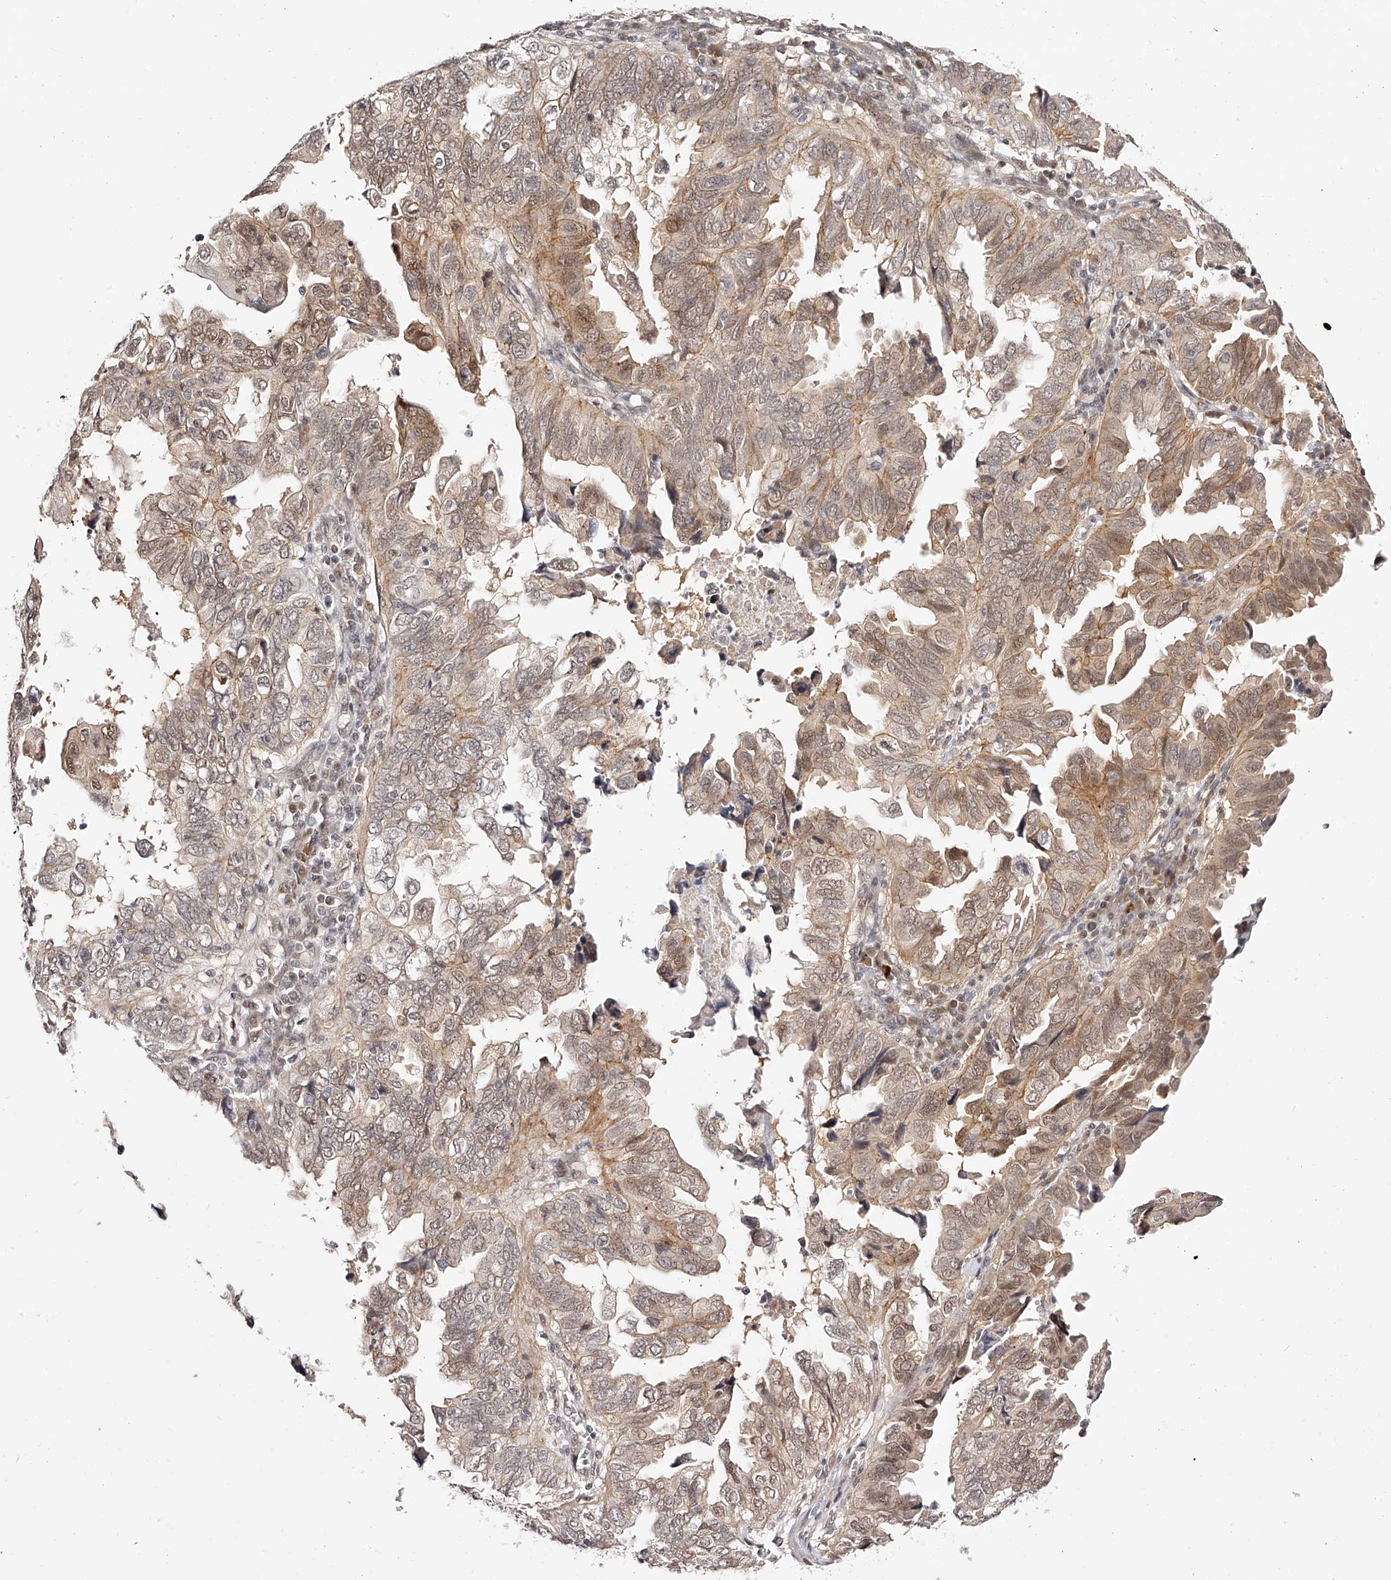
{"staining": {"intensity": "moderate", "quantity": "25%-75%", "location": "cytoplasmic/membranous,nuclear"}, "tissue": "endometrial cancer", "cell_type": "Tumor cells", "image_type": "cancer", "snomed": [{"axis": "morphology", "description": "Adenocarcinoma, NOS"}, {"axis": "topography", "description": "Uterus"}], "caption": "Endometrial adenocarcinoma stained with a brown dye exhibits moderate cytoplasmic/membranous and nuclear positive positivity in approximately 25%-75% of tumor cells.", "gene": "USF3", "patient": {"sex": "female", "age": 77}}